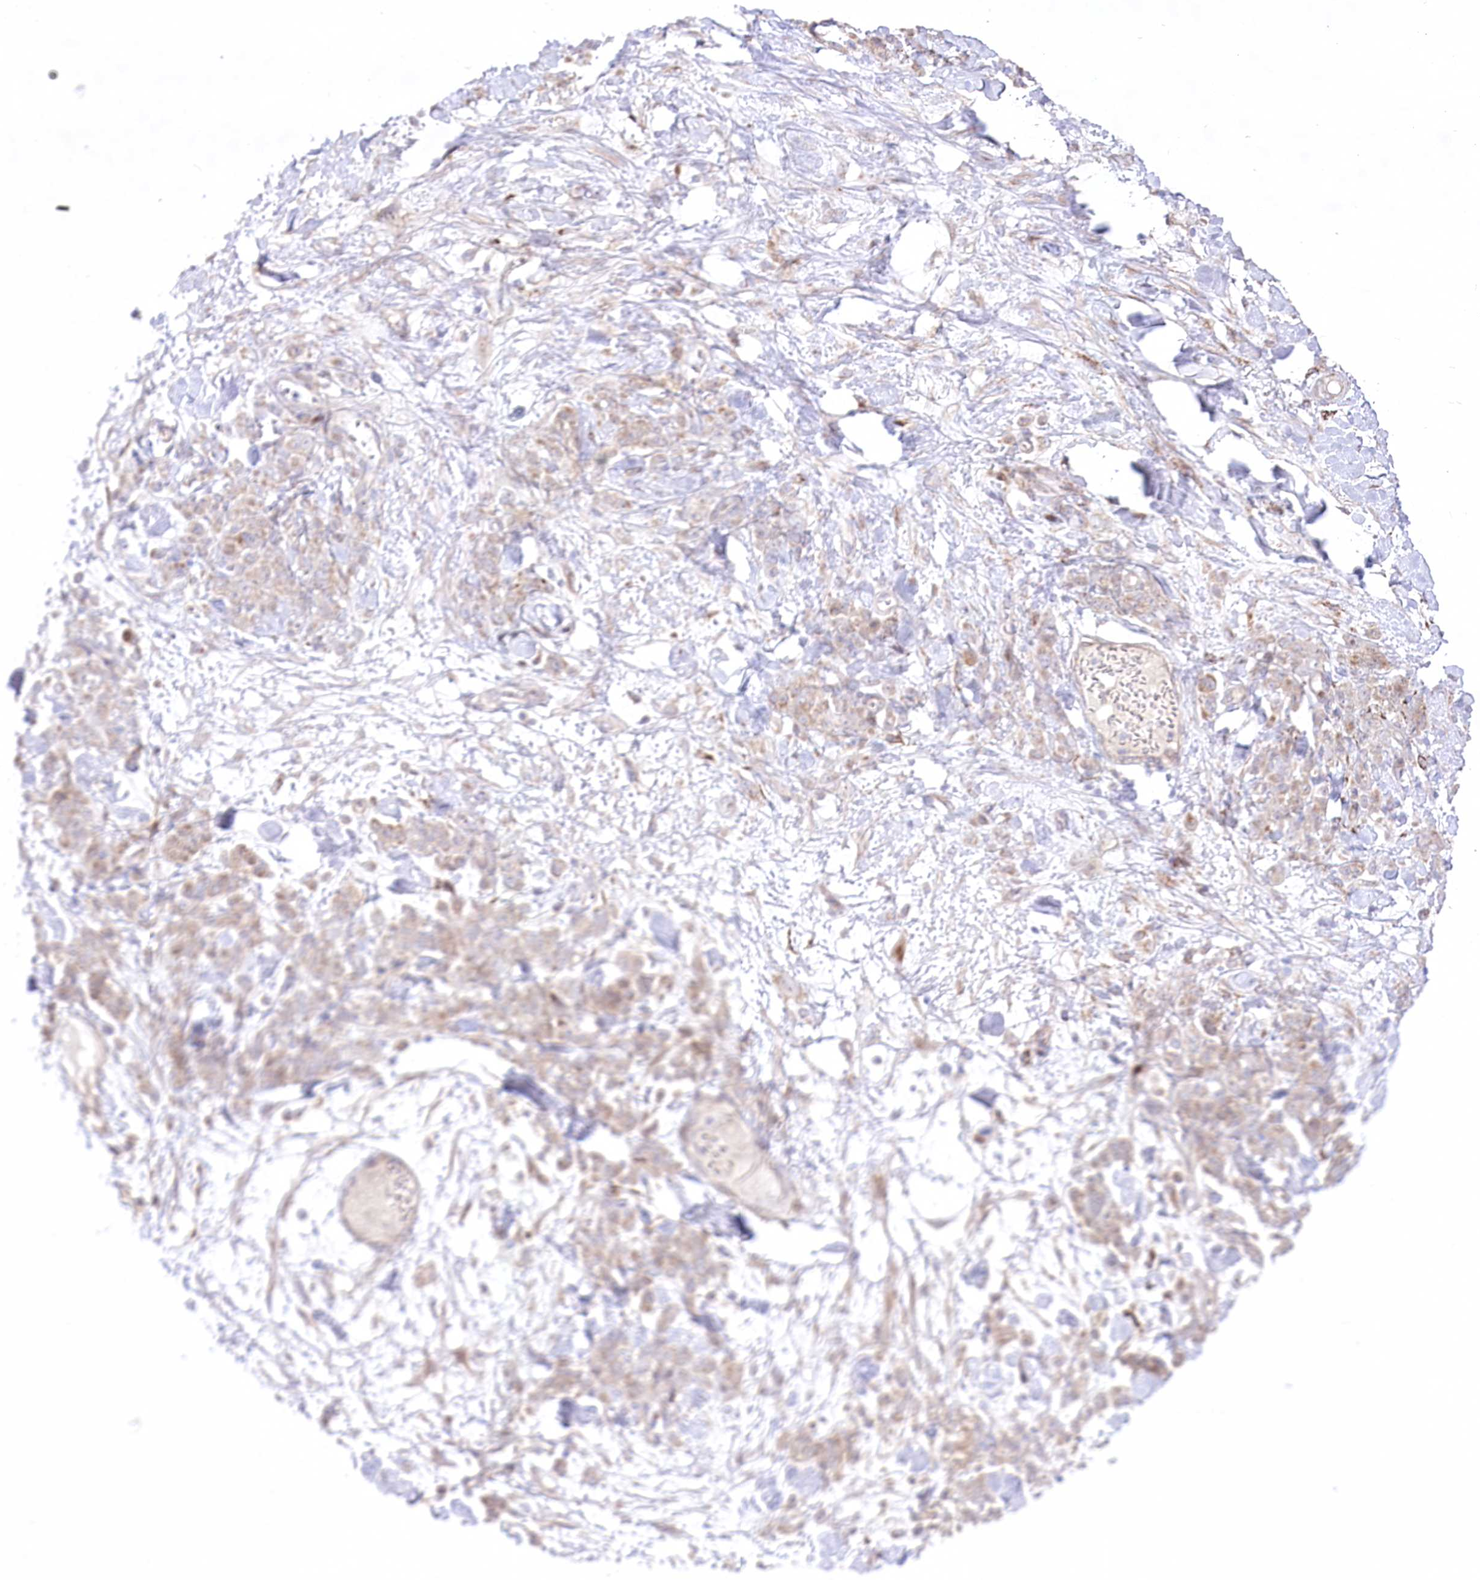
{"staining": {"intensity": "weak", "quantity": "25%-75%", "location": "cytoplasmic/membranous"}, "tissue": "stomach cancer", "cell_type": "Tumor cells", "image_type": "cancer", "snomed": [{"axis": "morphology", "description": "Normal tissue, NOS"}, {"axis": "morphology", "description": "Adenocarcinoma, NOS"}, {"axis": "topography", "description": "Stomach"}], "caption": "Tumor cells show weak cytoplasmic/membranous expression in about 25%-75% of cells in stomach cancer. (Stains: DAB (3,3'-diaminobenzidine) in brown, nuclei in blue, Microscopy: brightfield microscopy at high magnification).", "gene": "CEP164", "patient": {"sex": "male", "age": 82}}